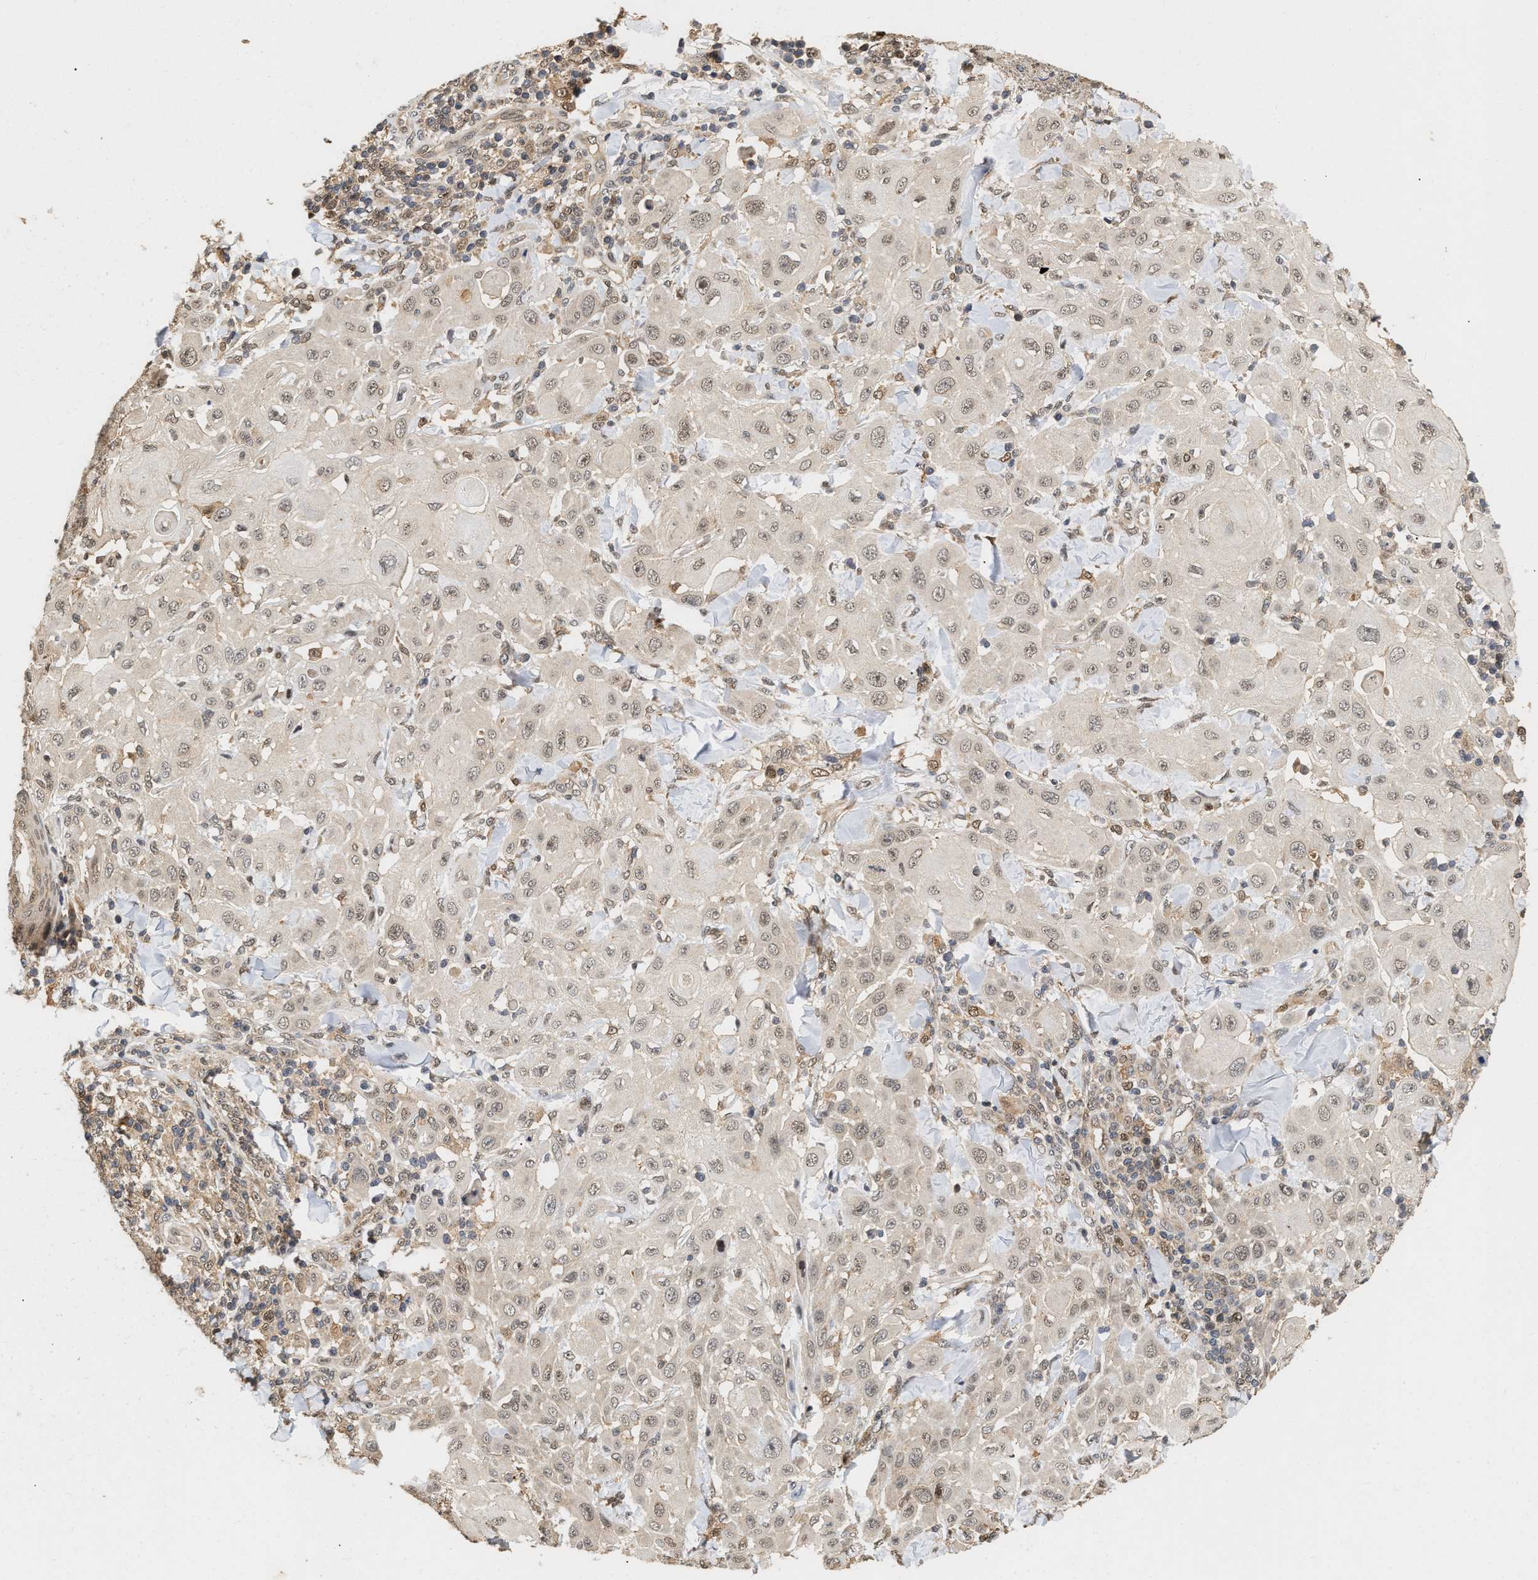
{"staining": {"intensity": "weak", "quantity": "25%-75%", "location": "nuclear"}, "tissue": "skin cancer", "cell_type": "Tumor cells", "image_type": "cancer", "snomed": [{"axis": "morphology", "description": "Squamous cell carcinoma, NOS"}, {"axis": "topography", "description": "Skin"}], "caption": "Immunohistochemistry histopathology image of neoplastic tissue: human squamous cell carcinoma (skin) stained using IHC reveals low levels of weak protein expression localized specifically in the nuclear of tumor cells, appearing as a nuclear brown color.", "gene": "ABHD5", "patient": {"sex": "male", "age": 24}}